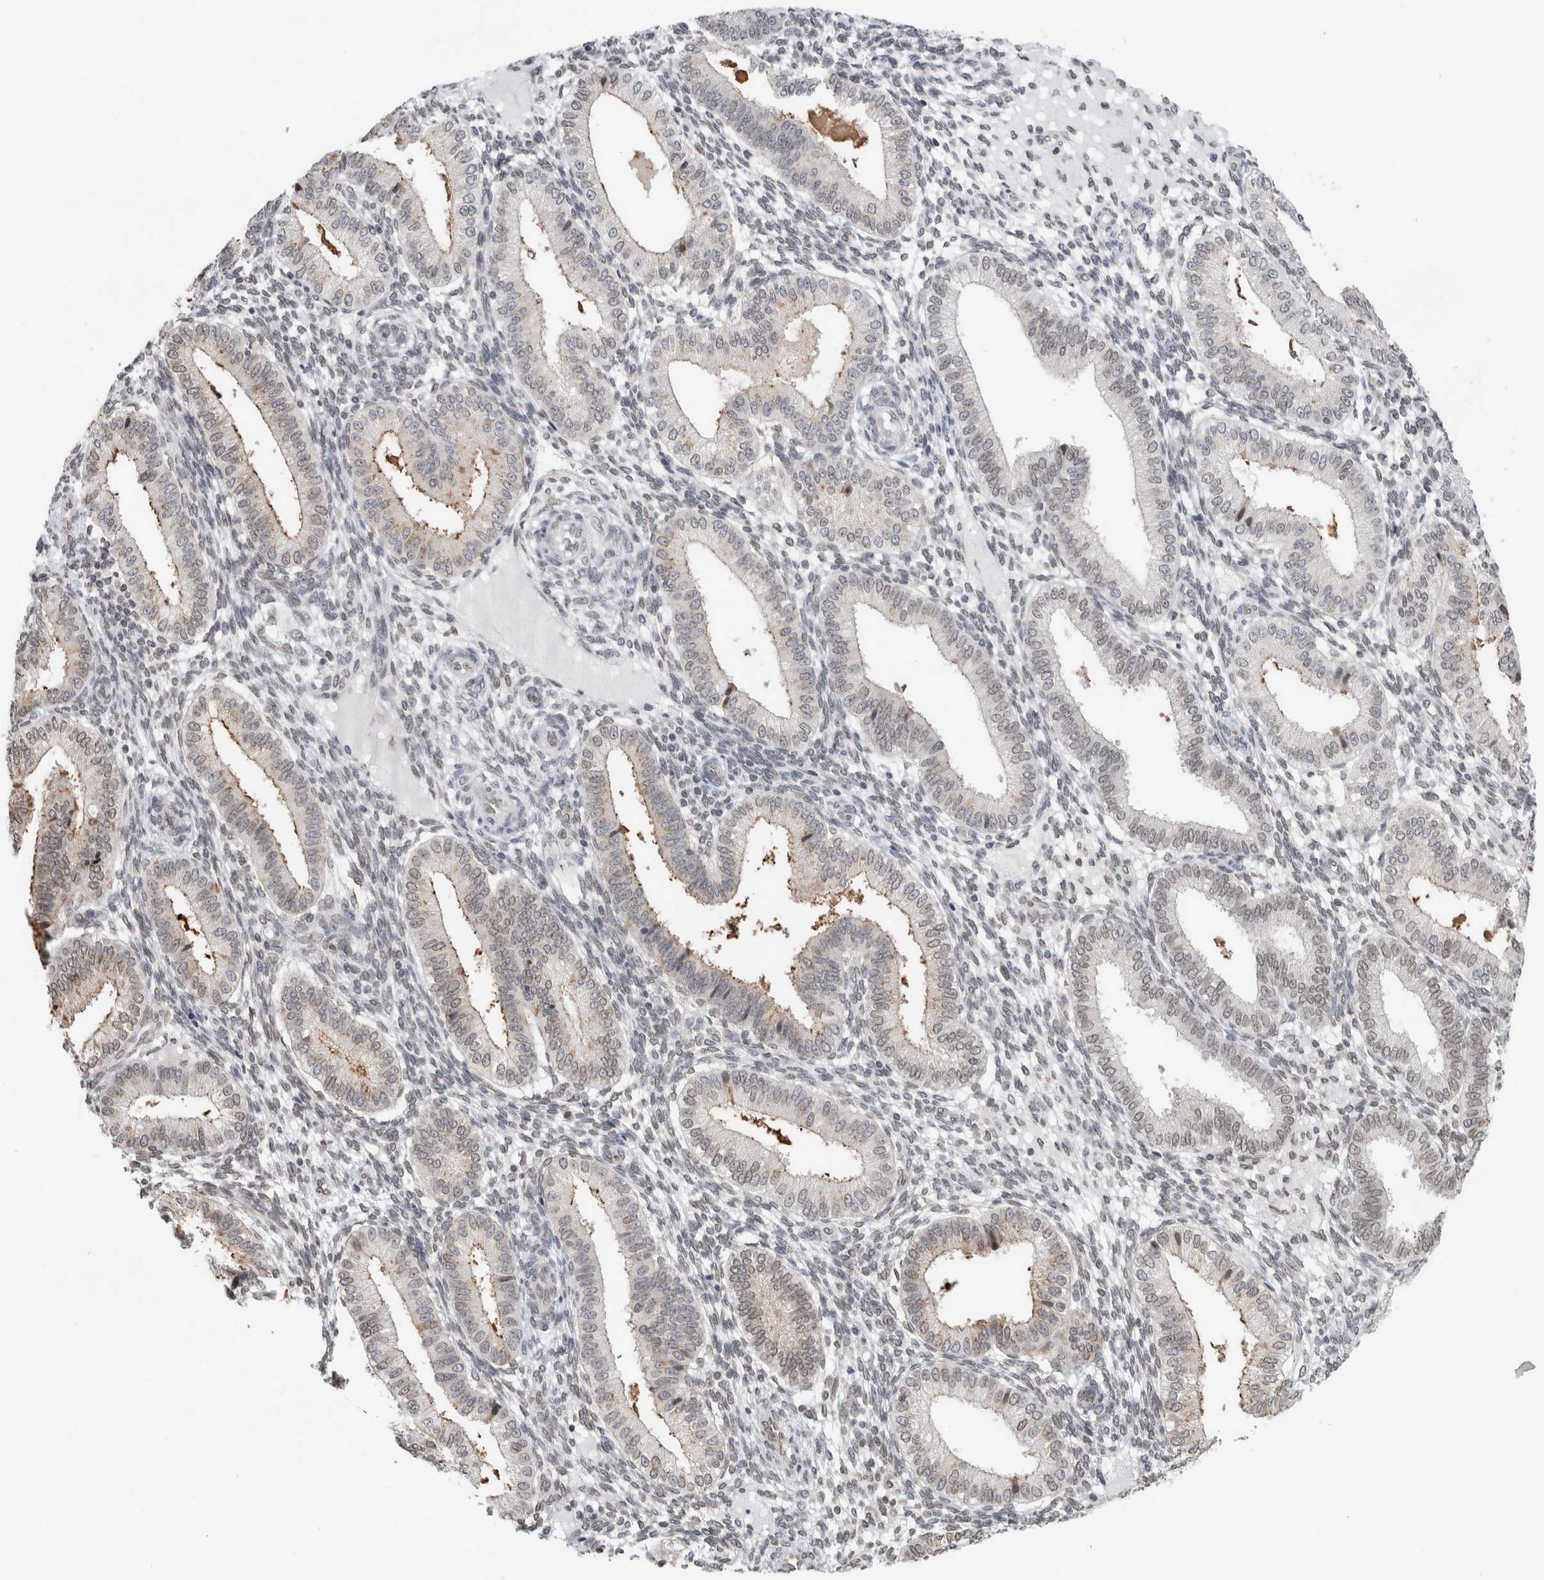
{"staining": {"intensity": "weak", "quantity": "25%-75%", "location": "nuclear"}, "tissue": "endometrium", "cell_type": "Cells in endometrial stroma", "image_type": "normal", "snomed": [{"axis": "morphology", "description": "Normal tissue, NOS"}, {"axis": "topography", "description": "Endometrium"}], "caption": "Human endometrium stained for a protein (brown) displays weak nuclear positive staining in about 25%-75% of cells in endometrial stroma.", "gene": "RBMX2", "patient": {"sex": "female", "age": 39}}